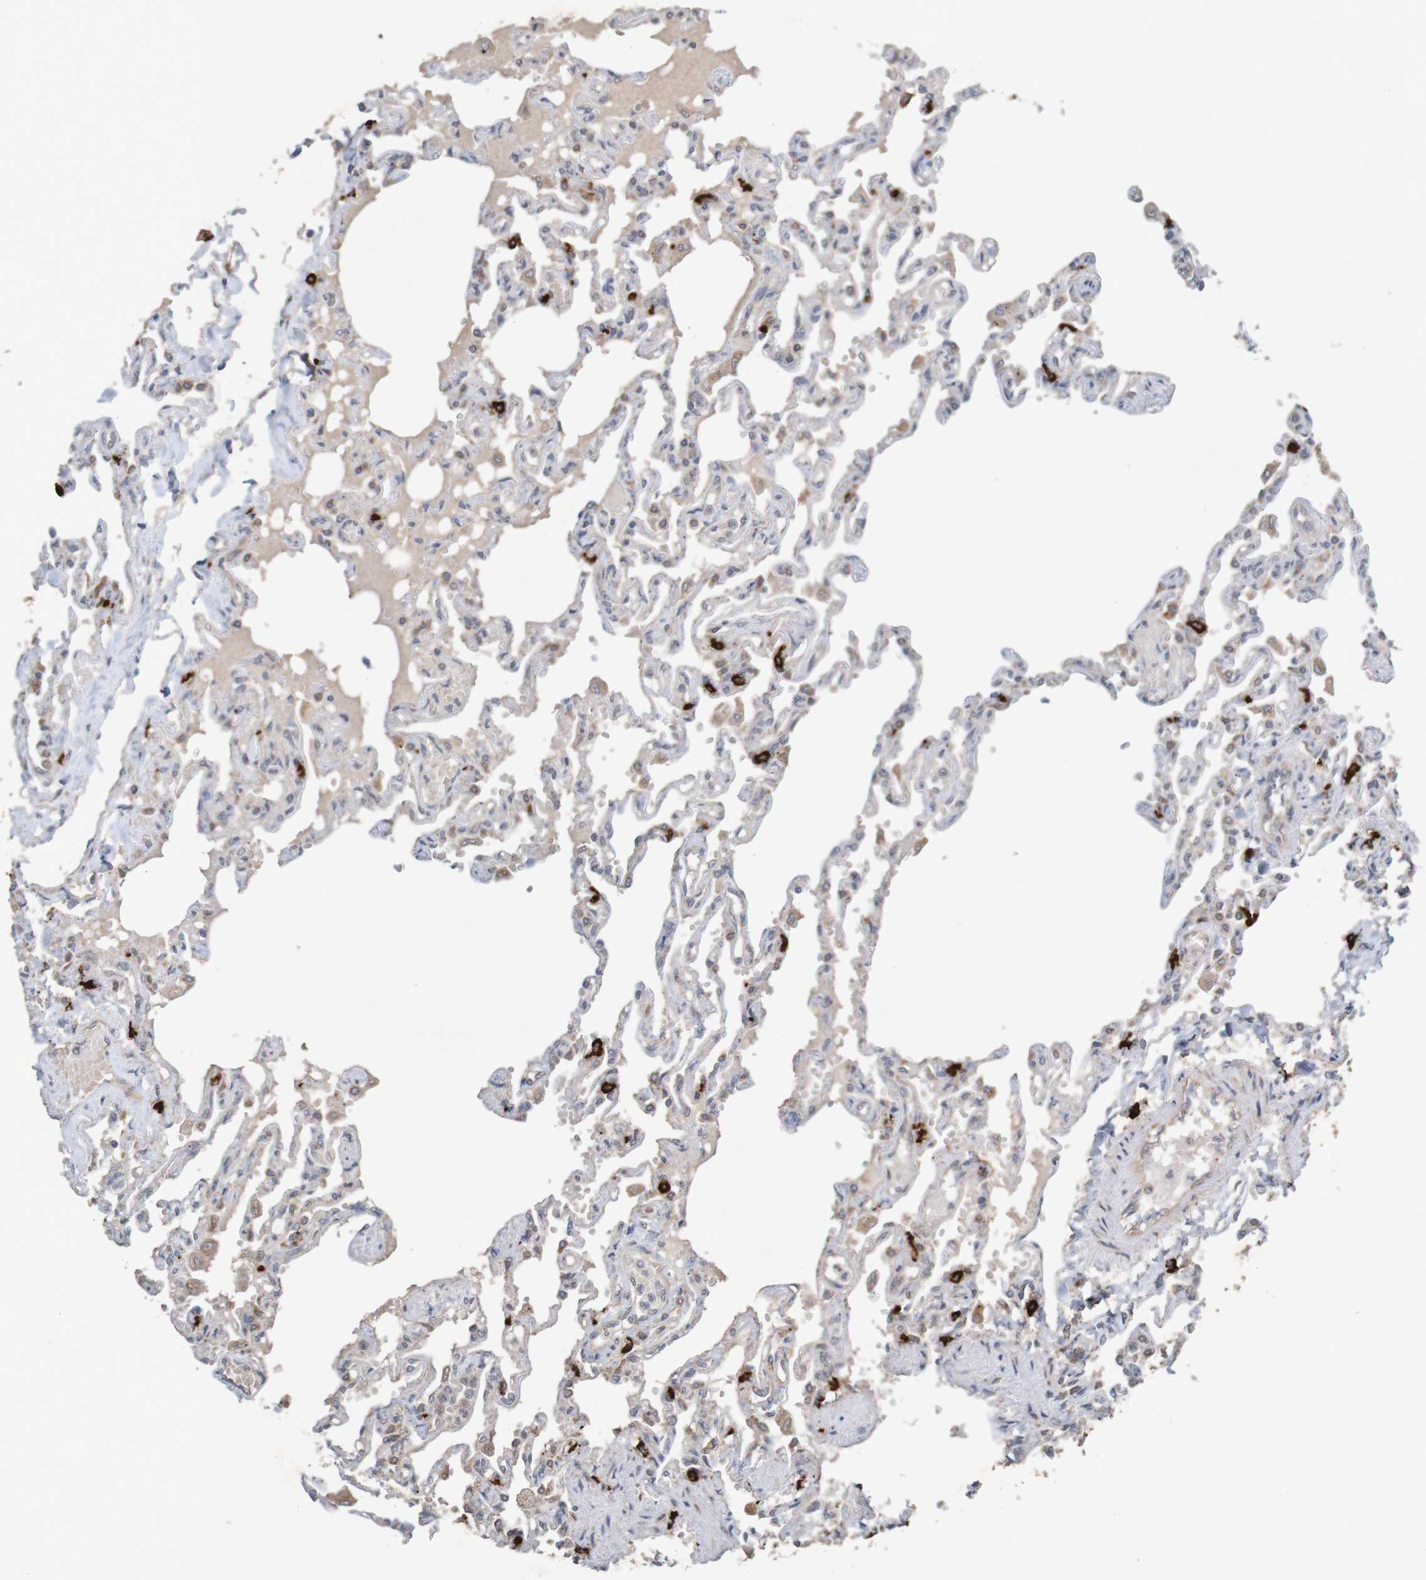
{"staining": {"intensity": "strong", "quantity": "<25%", "location": "cytoplasmic/membranous"}, "tissue": "lung", "cell_type": "Alveolar cells", "image_type": "normal", "snomed": [{"axis": "morphology", "description": "Normal tissue, NOS"}, {"axis": "topography", "description": "Lung"}], "caption": "IHC staining of benign lung, which reveals medium levels of strong cytoplasmic/membranous staining in about <25% of alveolar cells indicating strong cytoplasmic/membranous protein expression. The staining was performed using DAB (3,3'-diaminobenzidine) (brown) for protein detection and nuclei were counterstained in hematoxylin (blue).", "gene": "B3GAT2", "patient": {"sex": "male", "age": 21}}